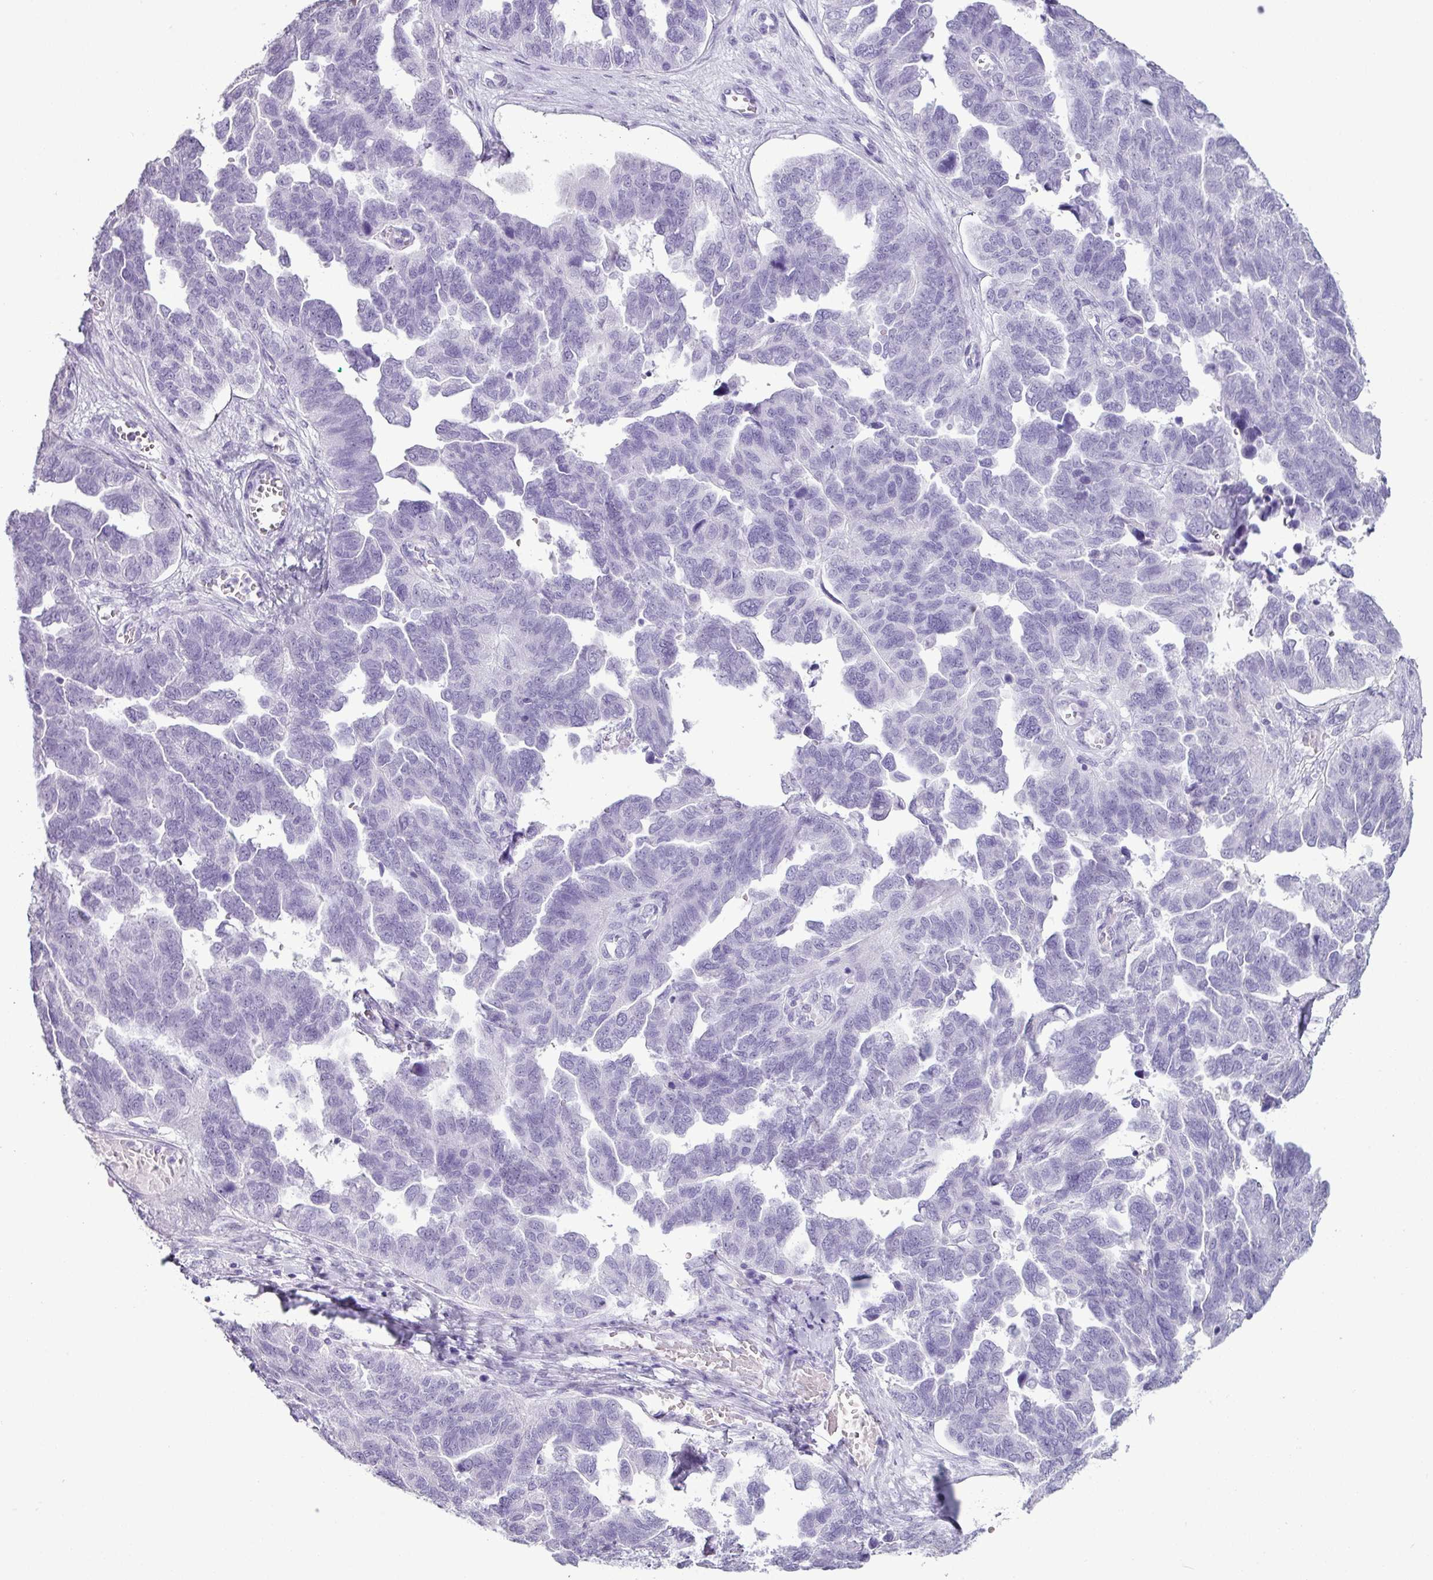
{"staining": {"intensity": "negative", "quantity": "none", "location": "none"}, "tissue": "ovarian cancer", "cell_type": "Tumor cells", "image_type": "cancer", "snomed": [{"axis": "morphology", "description": "Cystadenocarcinoma, serous, NOS"}, {"axis": "topography", "description": "Ovary"}], "caption": "IHC micrograph of neoplastic tissue: ovarian cancer (serous cystadenocarcinoma) stained with DAB reveals no significant protein expression in tumor cells.", "gene": "SCT", "patient": {"sex": "female", "age": 64}}